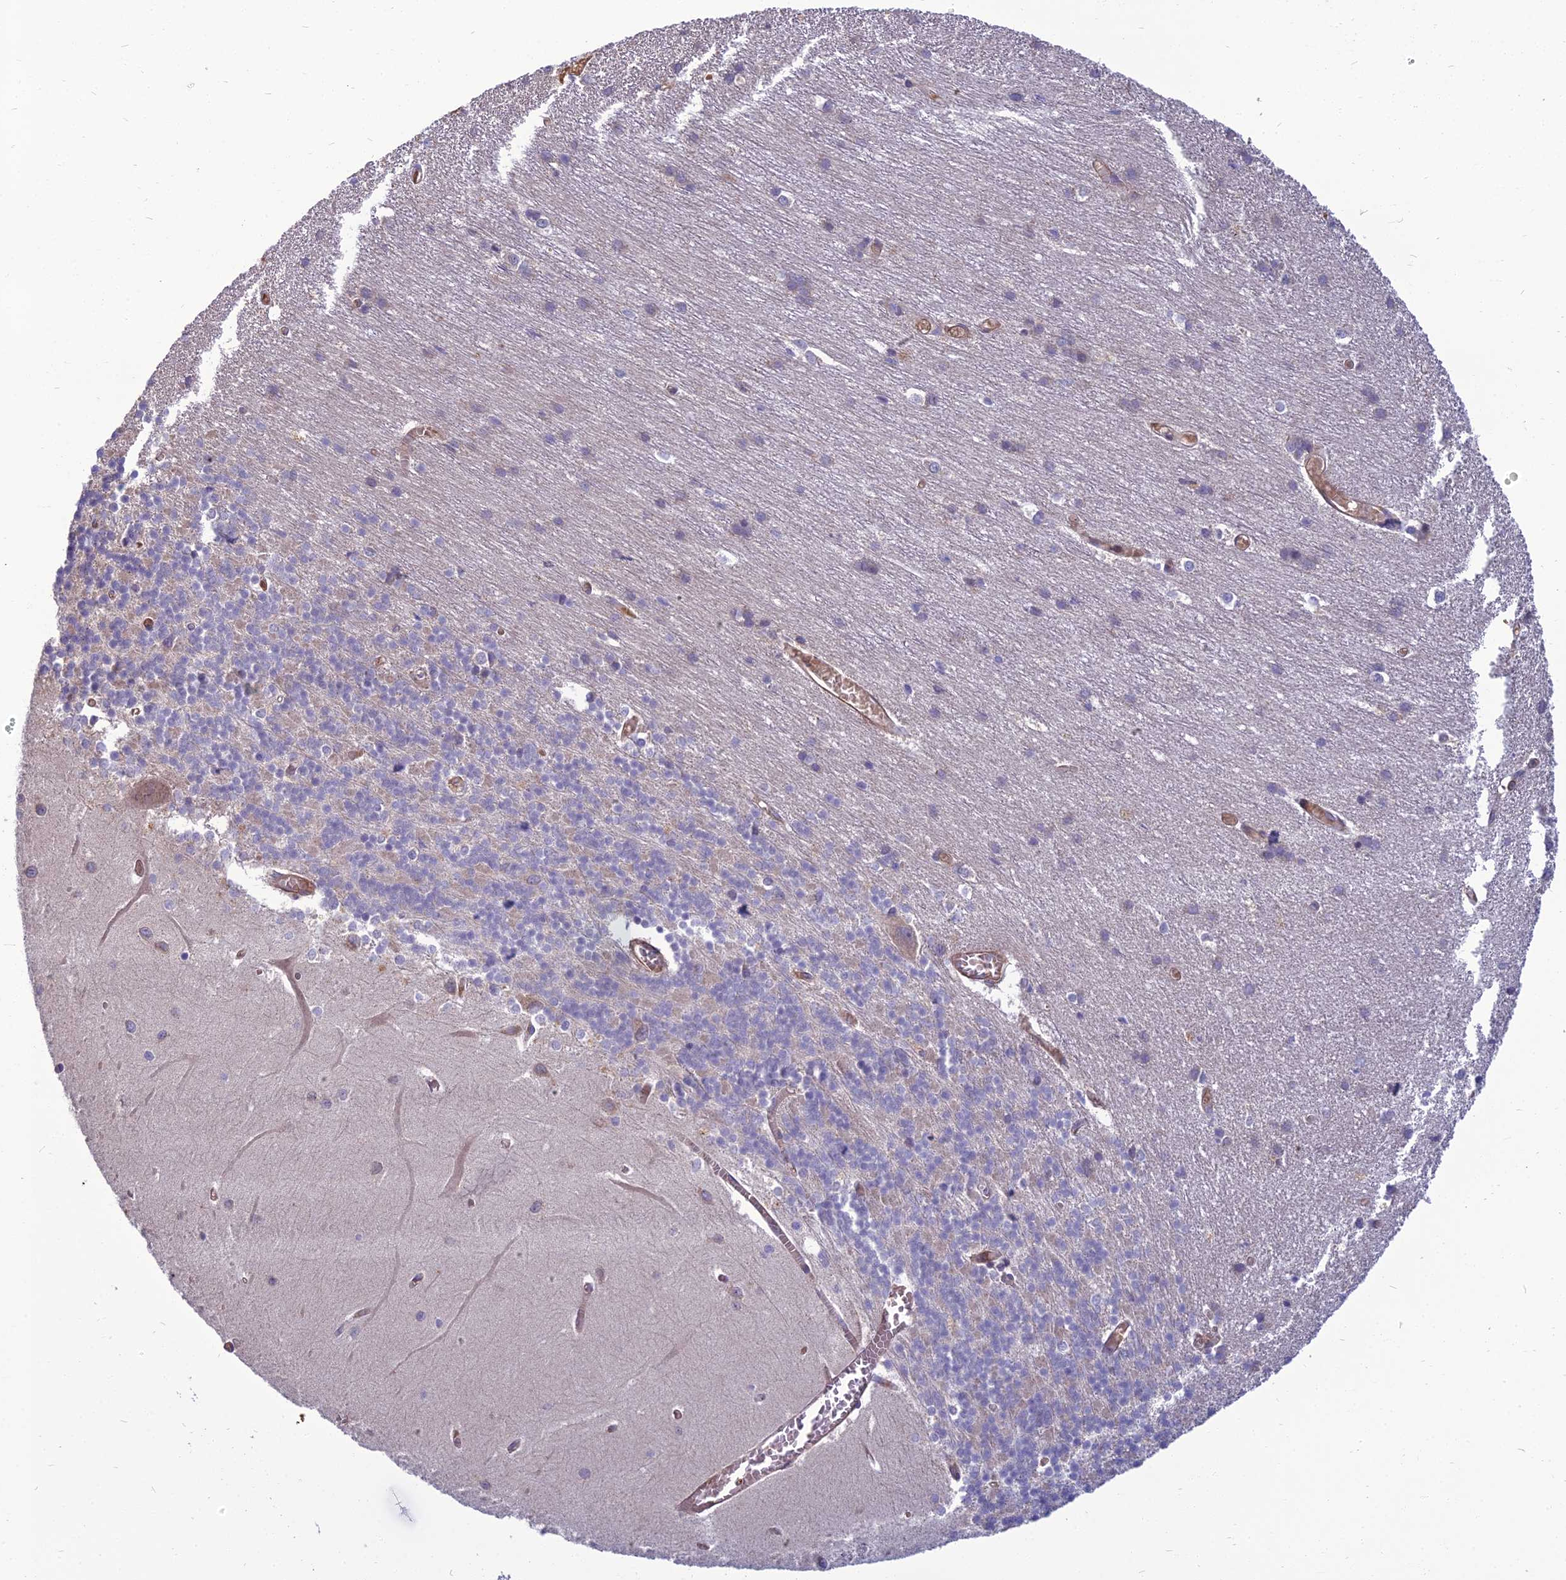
{"staining": {"intensity": "negative", "quantity": "none", "location": "none"}, "tissue": "cerebellum", "cell_type": "Cells in granular layer", "image_type": "normal", "snomed": [{"axis": "morphology", "description": "Normal tissue, NOS"}, {"axis": "topography", "description": "Cerebellum"}], "caption": "An immunohistochemistry image of benign cerebellum is shown. There is no staining in cells in granular layer of cerebellum.", "gene": "WDR24", "patient": {"sex": "male", "age": 37}}